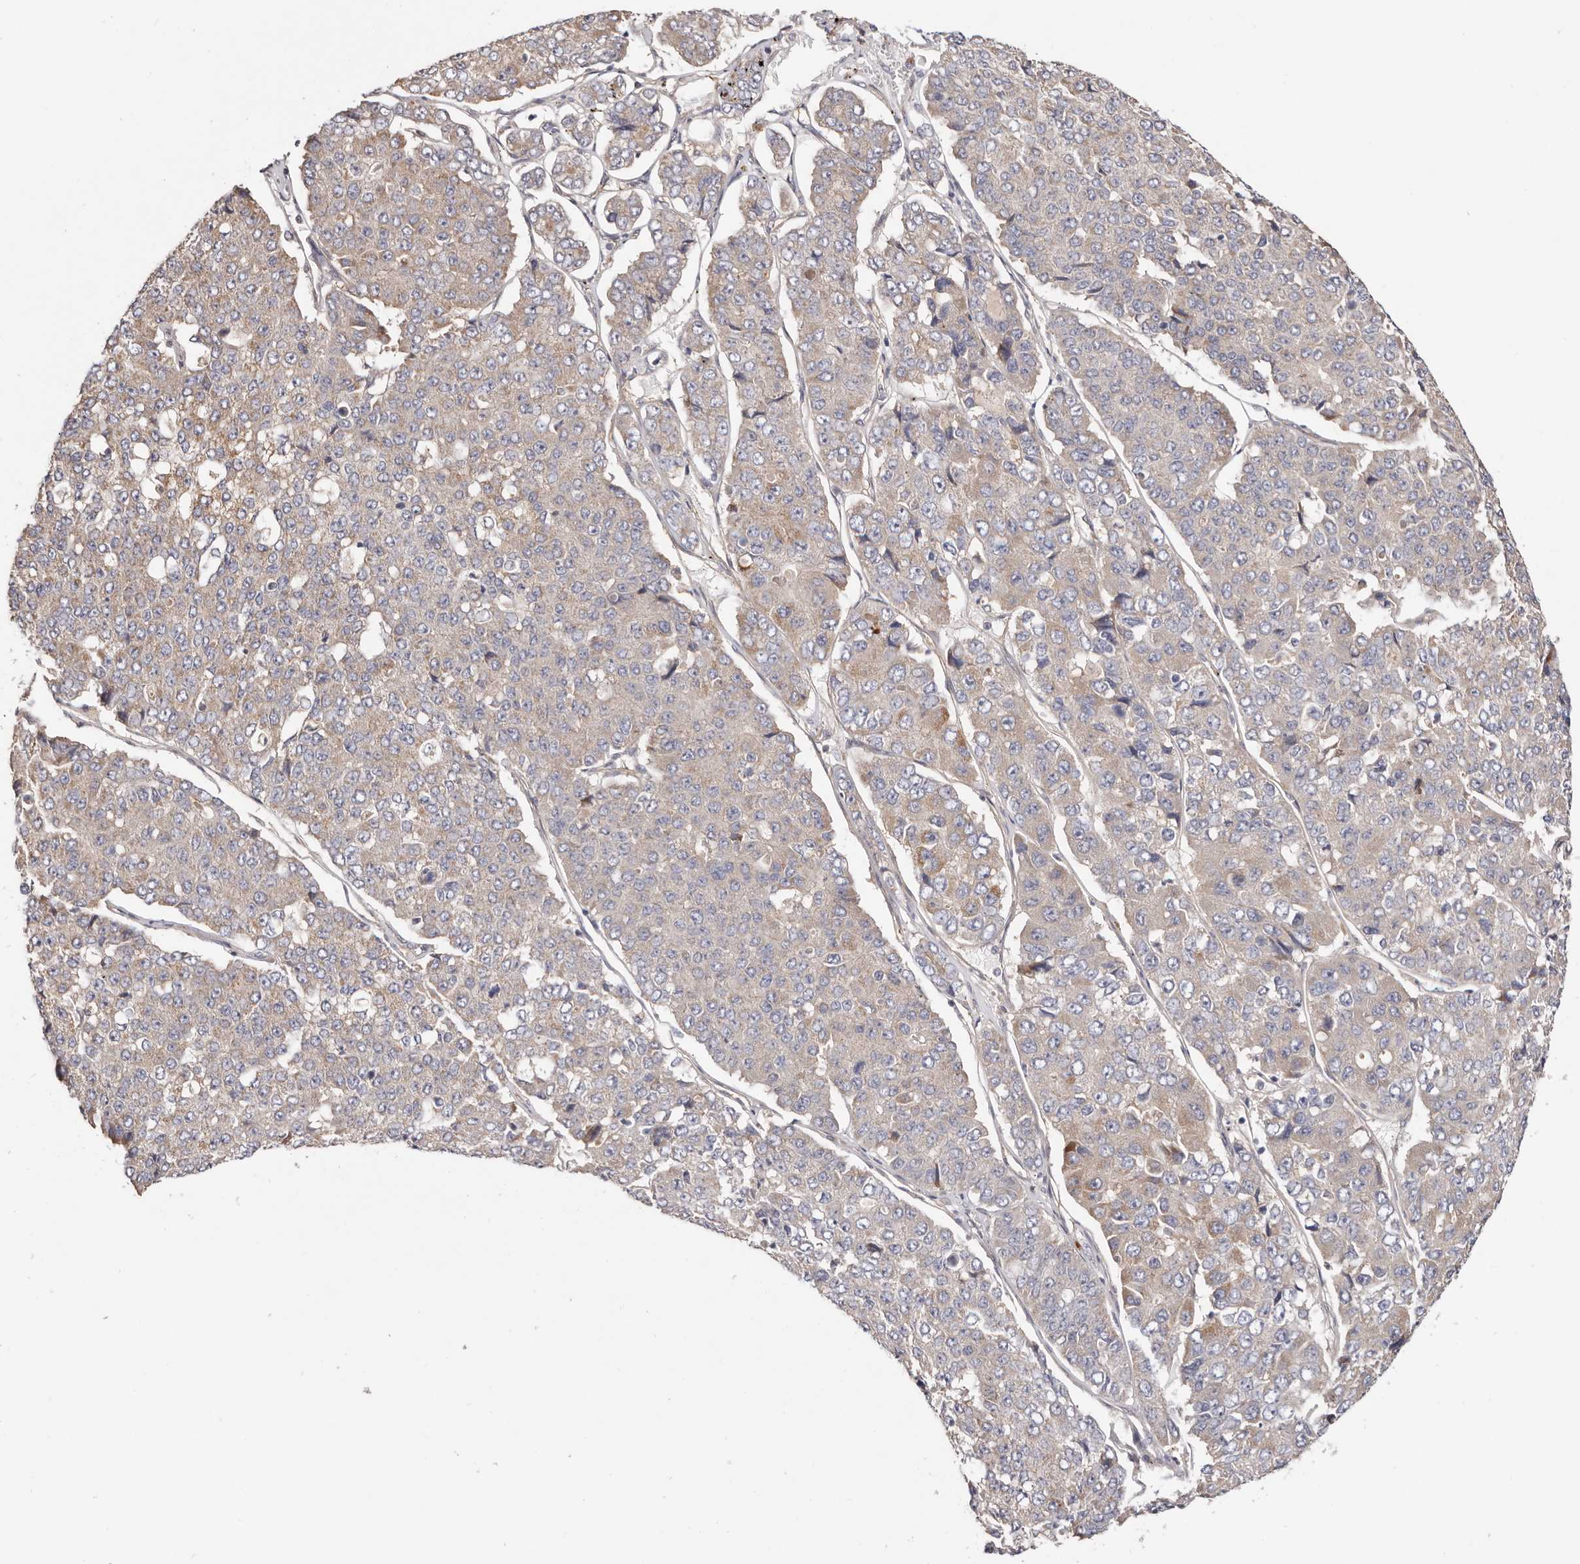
{"staining": {"intensity": "weak", "quantity": "<25%", "location": "cytoplasmic/membranous"}, "tissue": "pancreatic cancer", "cell_type": "Tumor cells", "image_type": "cancer", "snomed": [{"axis": "morphology", "description": "Adenocarcinoma, NOS"}, {"axis": "topography", "description": "Pancreas"}], "caption": "High magnification brightfield microscopy of pancreatic adenocarcinoma stained with DAB (brown) and counterstained with hematoxylin (blue): tumor cells show no significant staining.", "gene": "MACF1", "patient": {"sex": "male", "age": 50}}